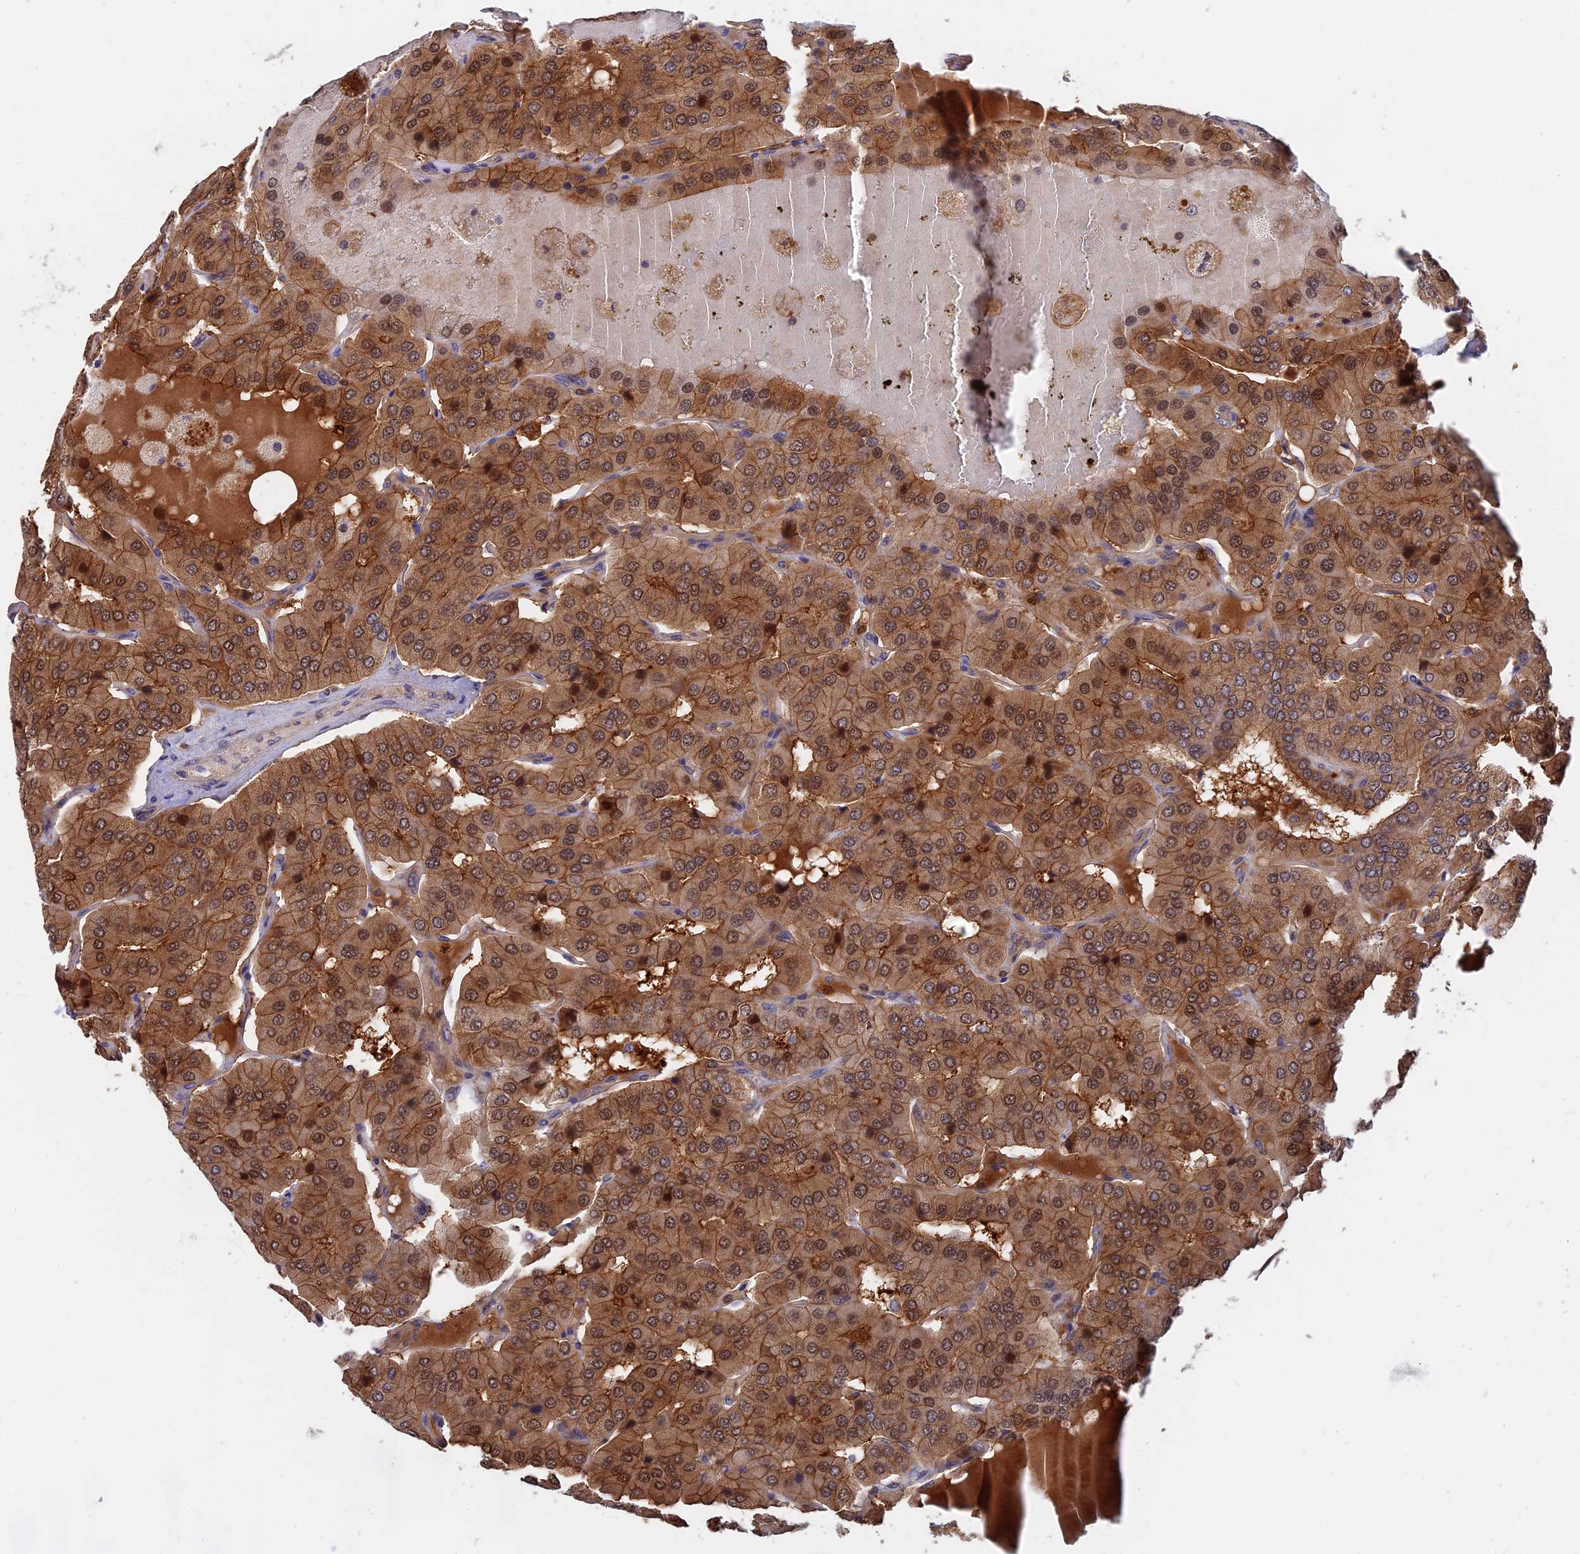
{"staining": {"intensity": "moderate", "quantity": ">75%", "location": "cytoplasmic/membranous,nuclear"}, "tissue": "parathyroid gland", "cell_type": "Glandular cells", "image_type": "normal", "snomed": [{"axis": "morphology", "description": "Normal tissue, NOS"}, {"axis": "morphology", "description": "Adenoma, NOS"}, {"axis": "topography", "description": "Parathyroid gland"}], "caption": "A medium amount of moderate cytoplasmic/membranous,nuclear positivity is appreciated in approximately >75% of glandular cells in normal parathyroid gland. Ihc stains the protein of interest in brown and the nuclei are stained blue.", "gene": "BLVRA", "patient": {"sex": "female", "age": 86}}